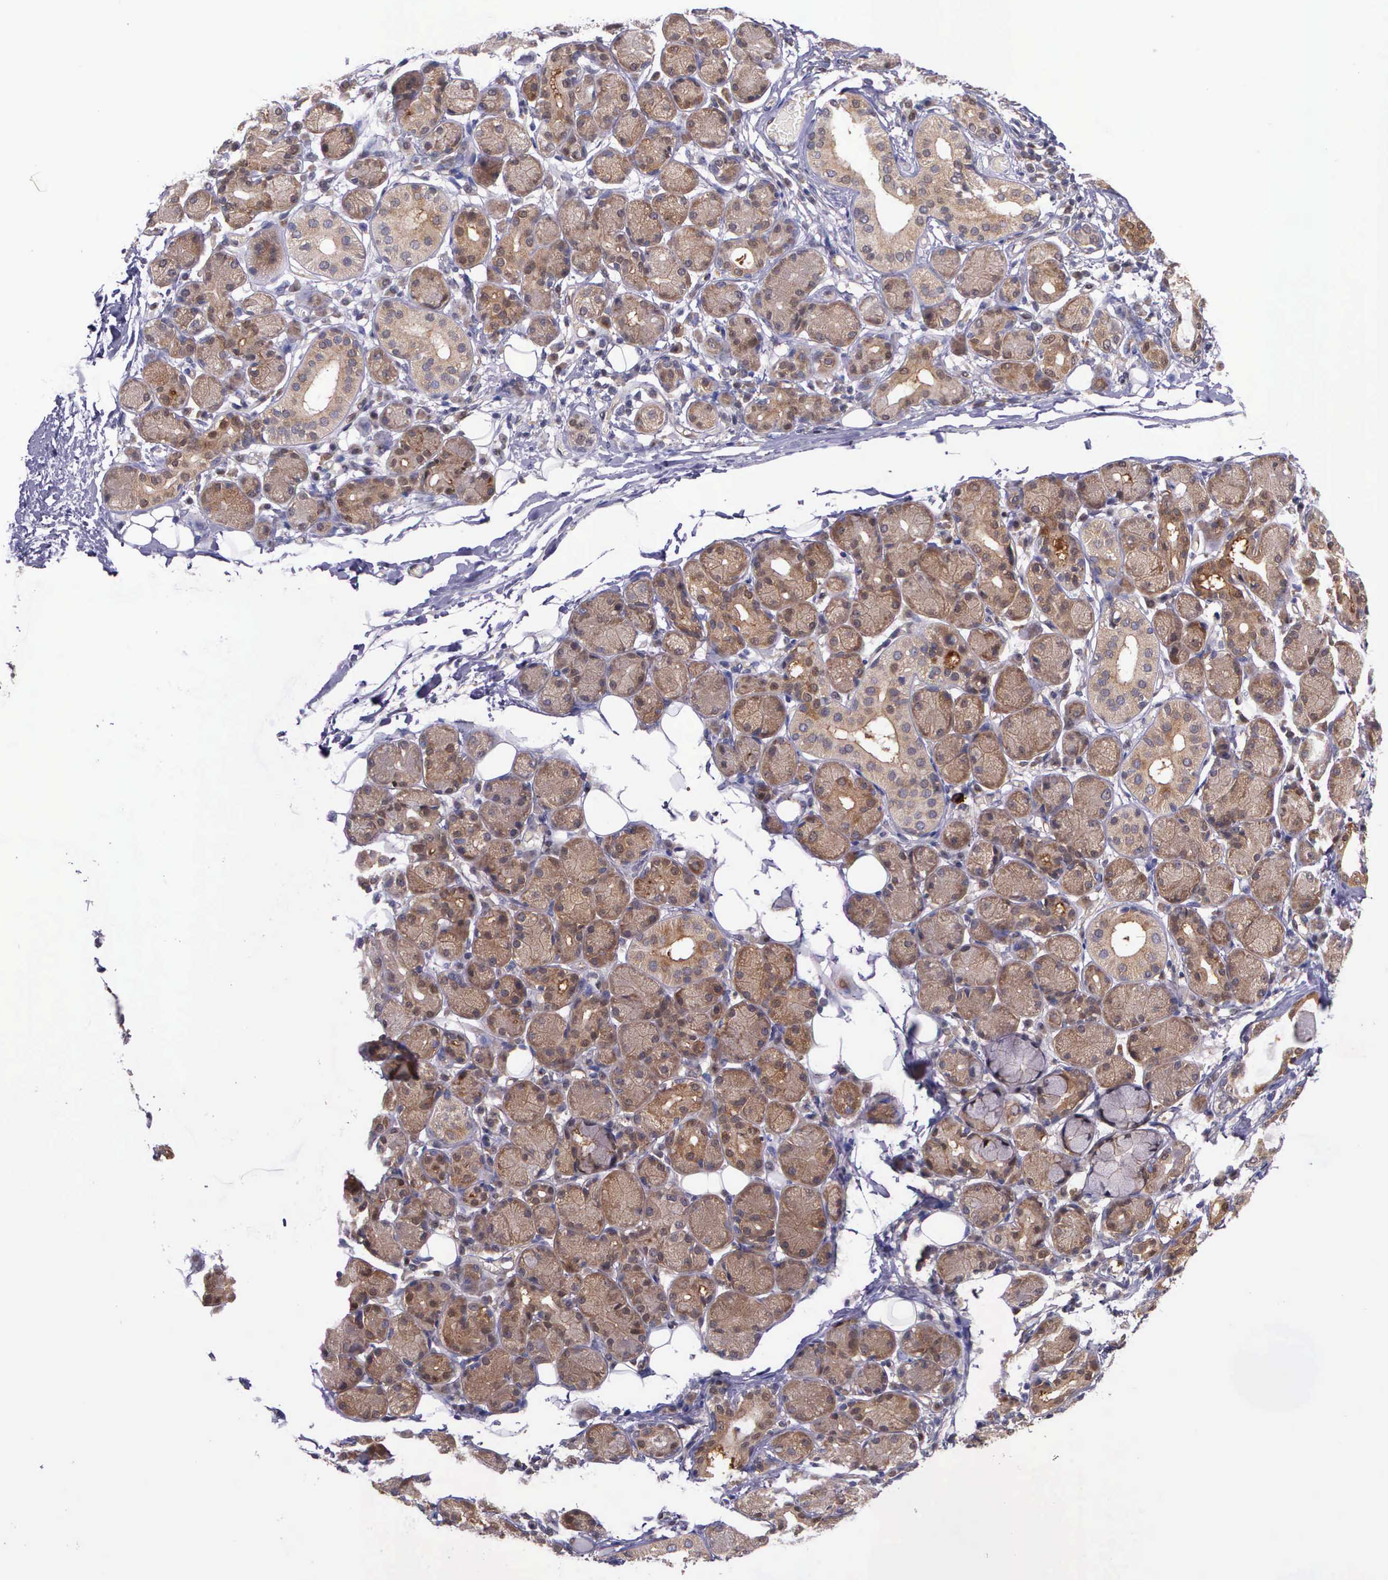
{"staining": {"intensity": "moderate", "quantity": ">75%", "location": "cytoplasmic/membranous"}, "tissue": "salivary gland", "cell_type": "Glandular cells", "image_type": "normal", "snomed": [{"axis": "morphology", "description": "Normal tissue, NOS"}, {"axis": "topography", "description": "Salivary gland"}, {"axis": "topography", "description": "Peripheral nerve tissue"}], "caption": "Approximately >75% of glandular cells in benign human salivary gland reveal moderate cytoplasmic/membranous protein staining as visualized by brown immunohistochemical staining.", "gene": "GMPR2", "patient": {"sex": "male", "age": 62}}